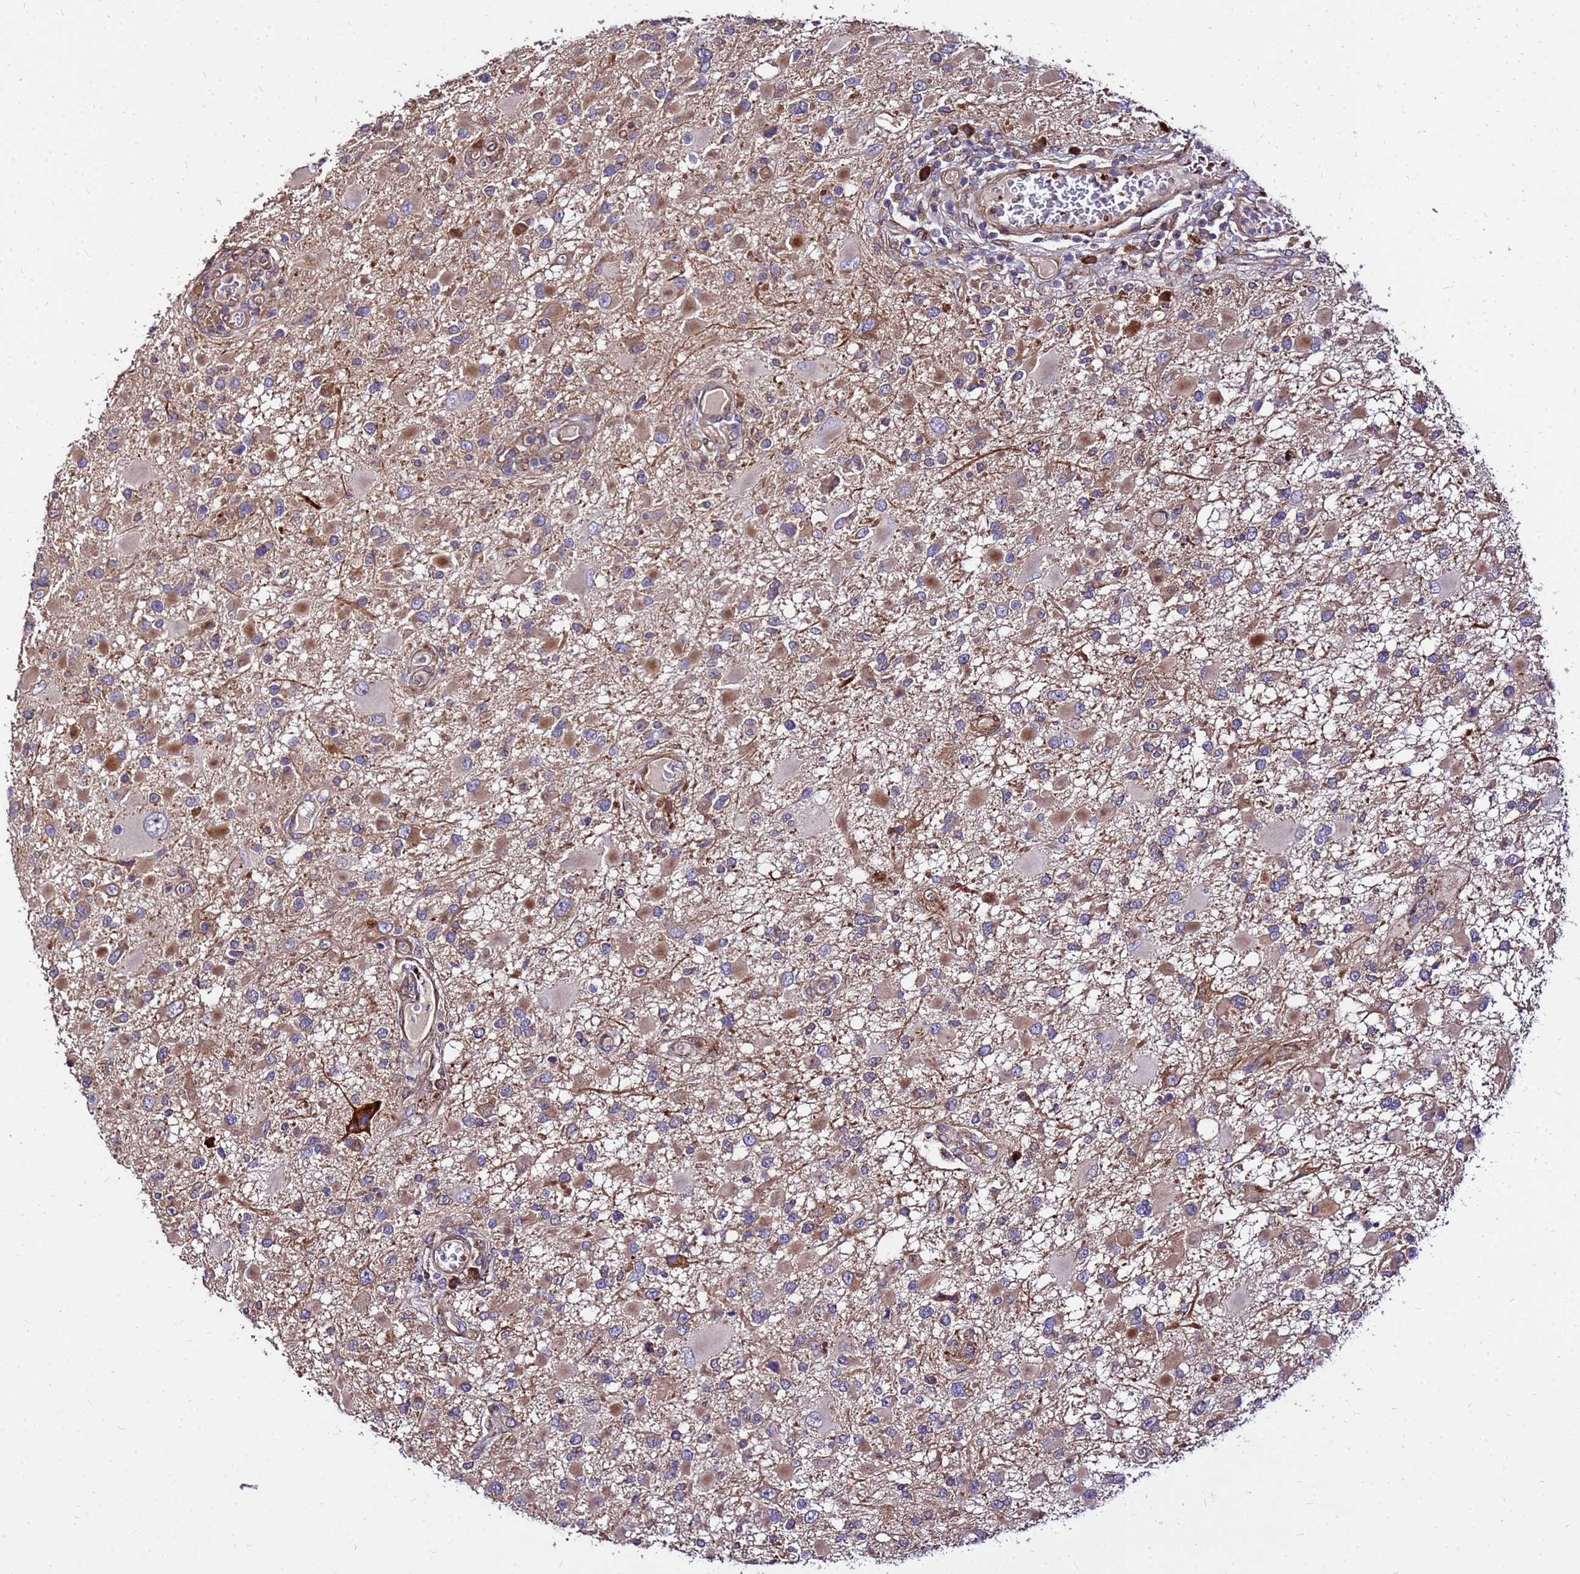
{"staining": {"intensity": "moderate", "quantity": ">75%", "location": "cytoplasmic/membranous"}, "tissue": "glioma", "cell_type": "Tumor cells", "image_type": "cancer", "snomed": [{"axis": "morphology", "description": "Glioma, malignant, High grade"}, {"axis": "topography", "description": "Brain"}], "caption": "There is medium levels of moderate cytoplasmic/membranous positivity in tumor cells of malignant glioma (high-grade), as demonstrated by immunohistochemical staining (brown color).", "gene": "WWC2", "patient": {"sex": "male", "age": 53}}